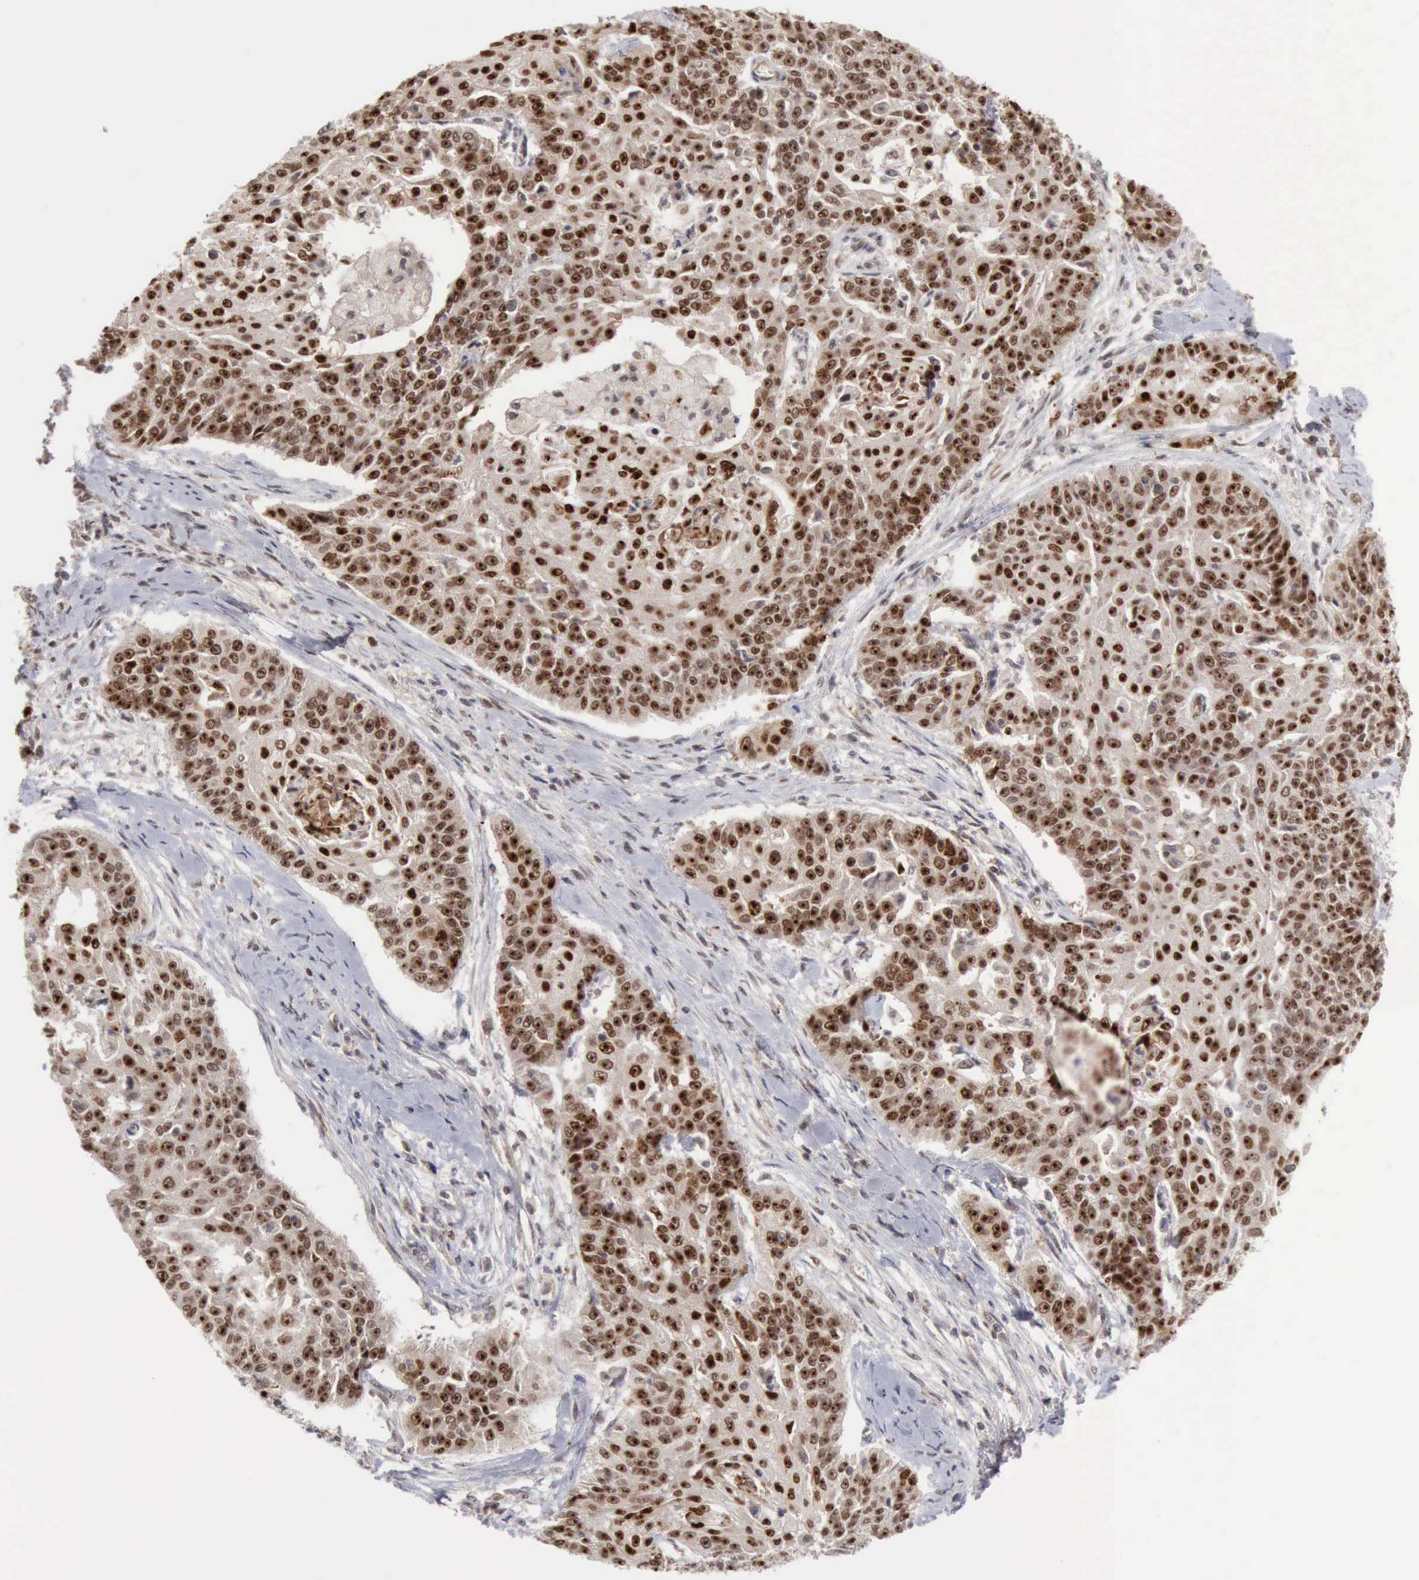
{"staining": {"intensity": "strong", "quantity": ">75%", "location": "nuclear"}, "tissue": "cervical cancer", "cell_type": "Tumor cells", "image_type": "cancer", "snomed": [{"axis": "morphology", "description": "Squamous cell carcinoma, NOS"}, {"axis": "topography", "description": "Cervix"}], "caption": "IHC of cervical cancer (squamous cell carcinoma) reveals high levels of strong nuclear expression in approximately >75% of tumor cells.", "gene": "CDKN2A", "patient": {"sex": "female", "age": 64}}